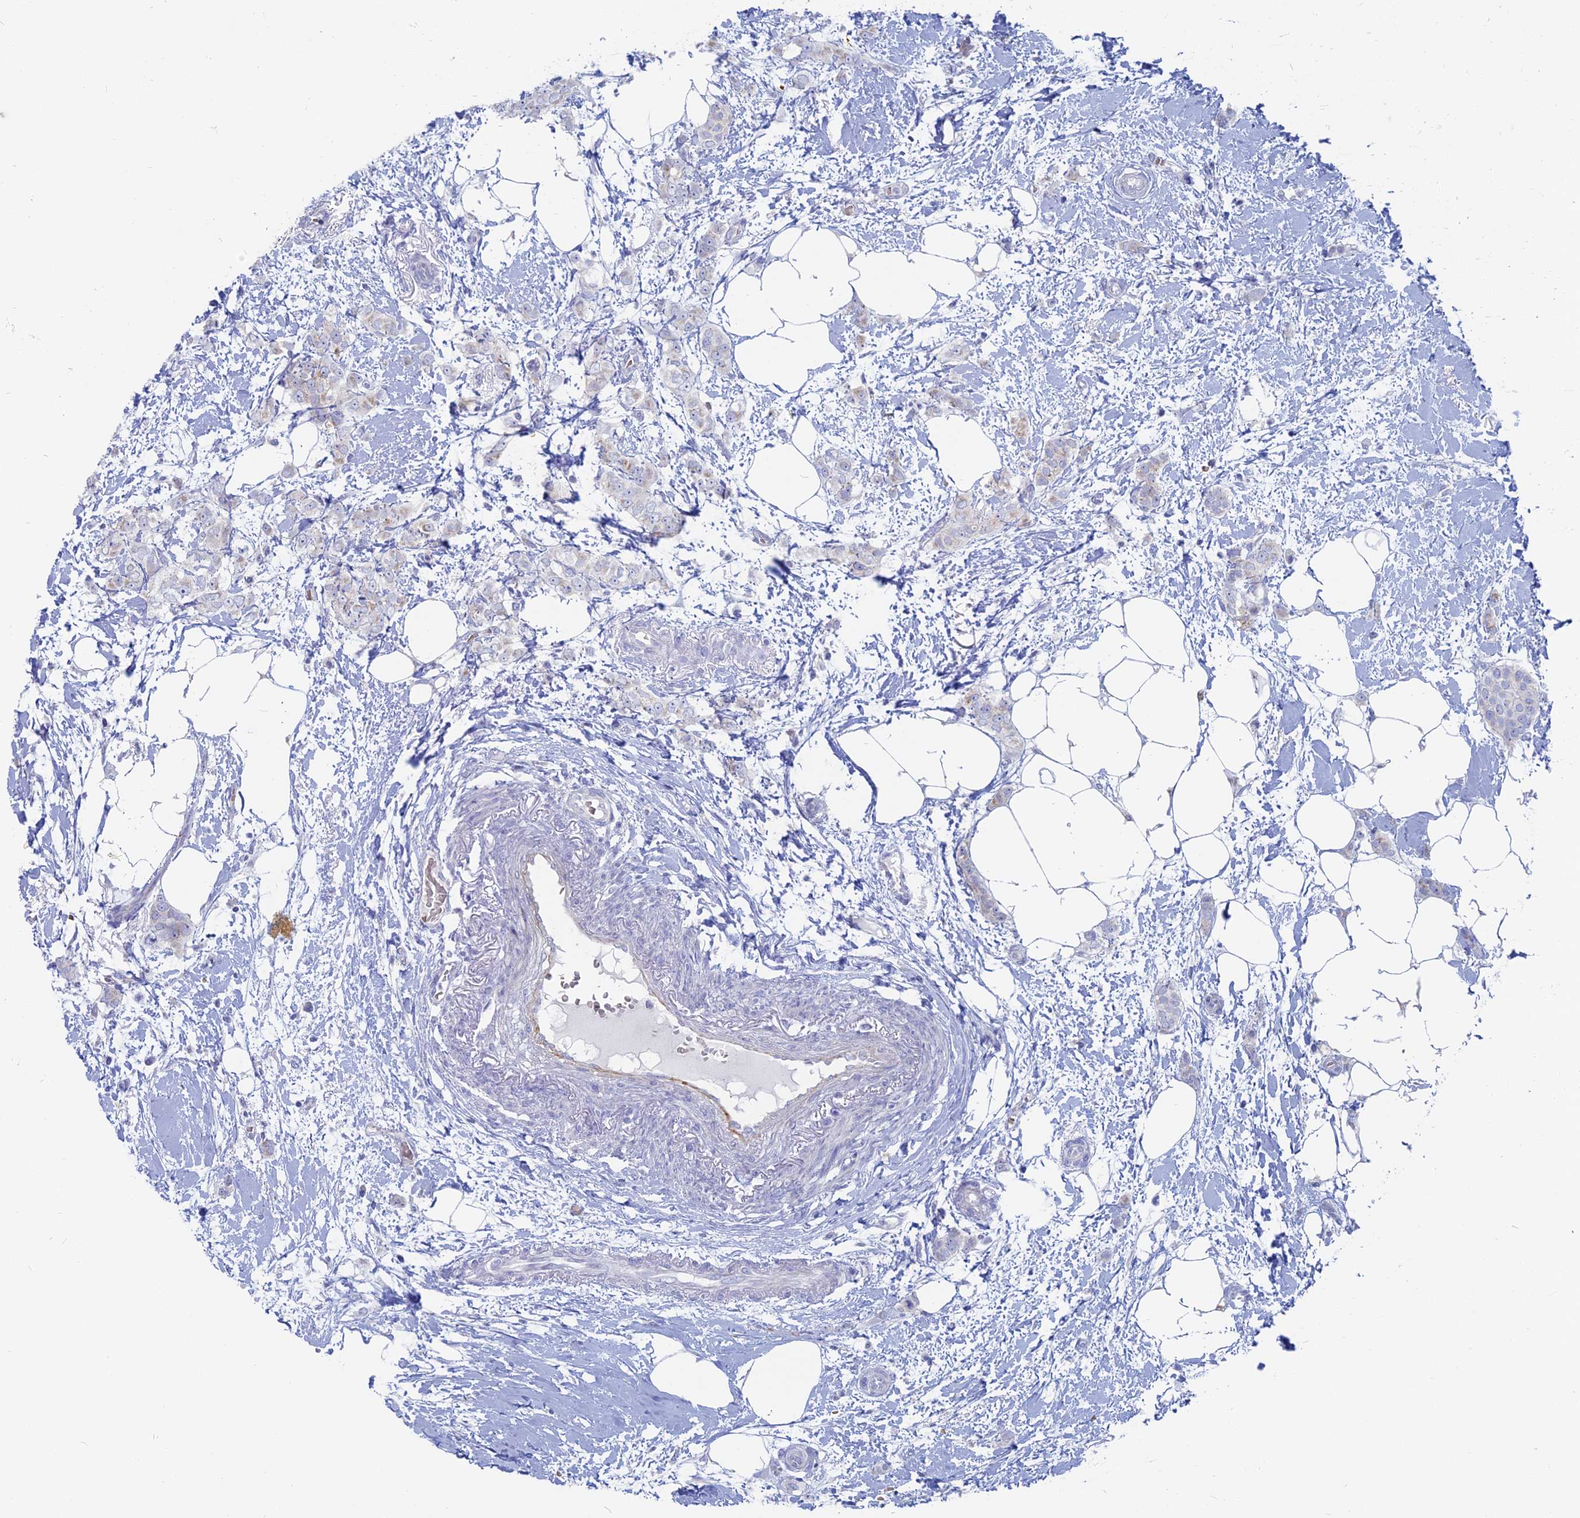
{"staining": {"intensity": "negative", "quantity": "none", "location": "none"}, "tissue": "breast cancer", "cell_type": "Tumor cells", "image_type": "cancer", "snomed": [{"axis": "morphology", "description": "Duct carcinoma"}, {"axis": "topography", "description": "Breast"}], "caption": "Protein analysis of breast infiltrating ductal carcinoma exhibits no significant expression in tumor cells.", "gene": "TBC1D30", "patient": {"sex": "female", "age": 72}}